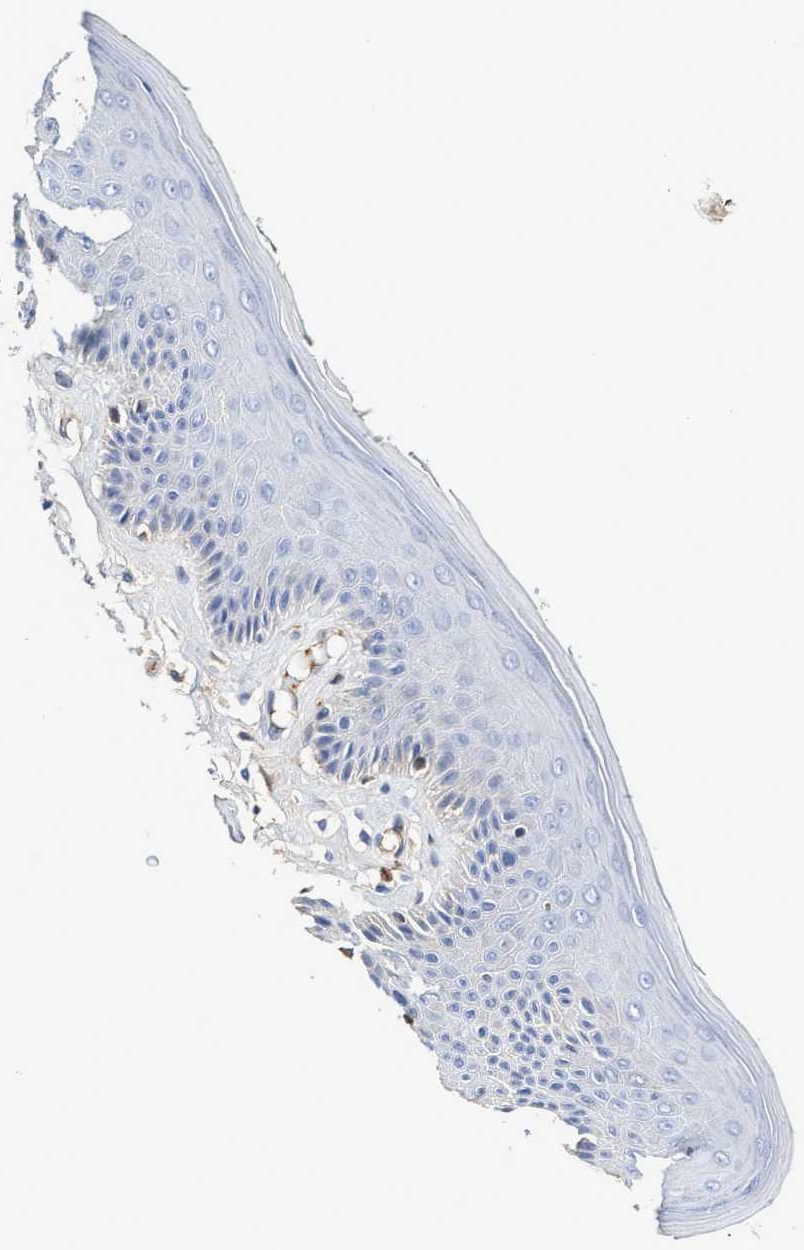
{"staining": {"intensity": "weak", "quantity": "<25%", "location": "cytoplasmic/membranous"}, "tissue": "skin", "cell_type": "Epidermal cells", "image_type": "normal", "snomed": [{"axis": "morphology", "description": "Normal tissue, NOS"}, {"axis": "topography", "description": "Vulva"}], "caption": "An immunohistochemistry (IHC) photomicrograph of benign skin is shown. There is no staining in epidermal cells of skin. The staining was performed using DAB (3,3'-diaminobenzidine) to visualize the protein expression in brown, while the nuclei were stained in blue with hematoxylin (Magnification: 20x).", "gene": "C2", "patient": {"sex": "female", "age": 73}}